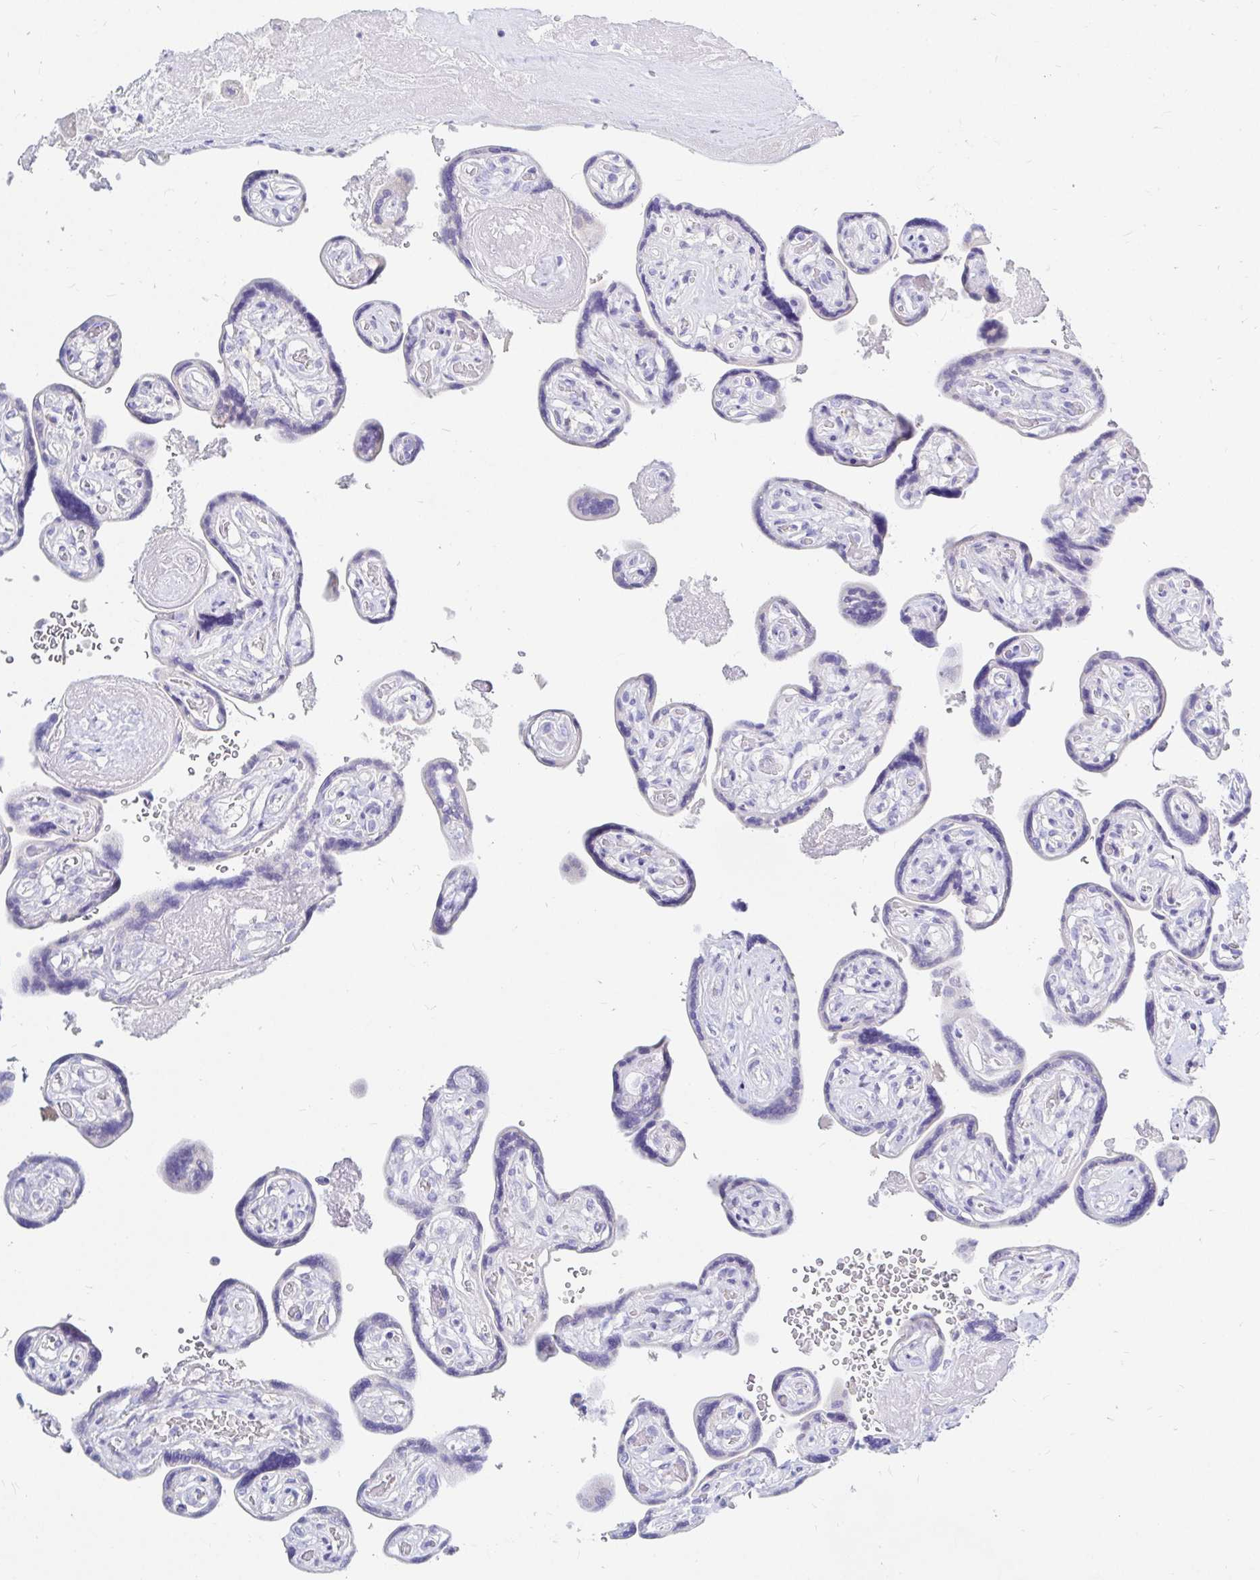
{"staining": {"intensity": "negative", "quantity": "none", "location": "none"}, "tissue": "placenta", "cell_type": "Trophoblastic cells", "image_type": "normal", "snomed": [{"axis": "morphology", "description": "Normal tissue, NOS"}, {"axis": "topography", "description": "Placenta"}], "caption": "Immunohistochemistry of normal human placenta exhibits no expression in trophoblastic cells.", "gene": "NR2E1", "patient": {"sex": "female", "age": 32}}